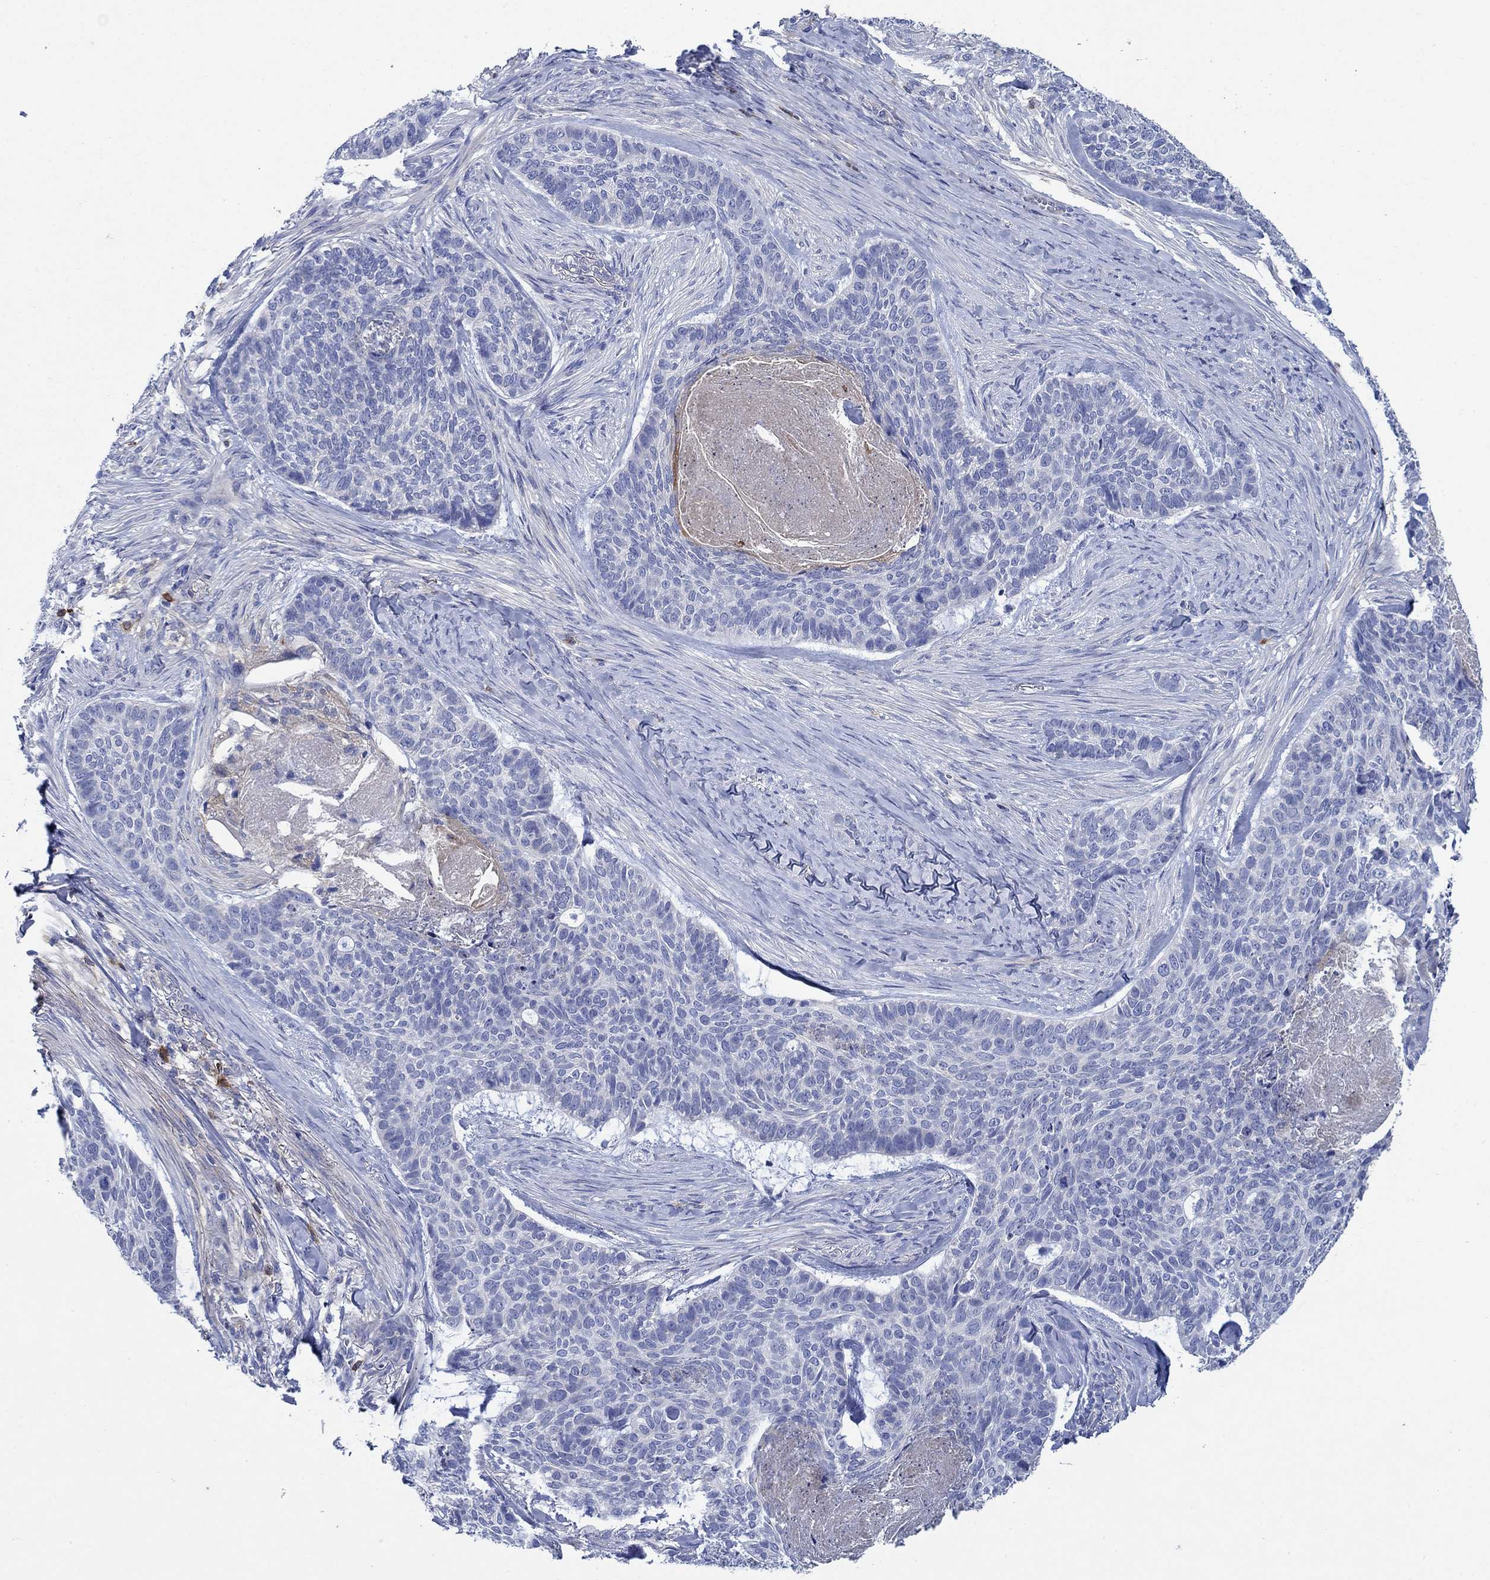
{"staining": {"intensity": "negative", "quantity": "none", "location": "none"}, "tissue": "skin cancer", "cell_type": "Tumor cells", "image_type": "cancer", "snomed": [{"axis": "morphology", "description": "Basal cell carcinoma"}, {"axis": "topography", "description": "Skin"}], "caption": "DAB (3,3'-diaminobenzidine) immunohistochemical staining of human skin cancer displays no significant staining in tumor cells. (Immunohistochemistry, brightfield microscopy, high magnification).", "gene": "TRIM16", "patient": {"sex": "female", "age": 69}}